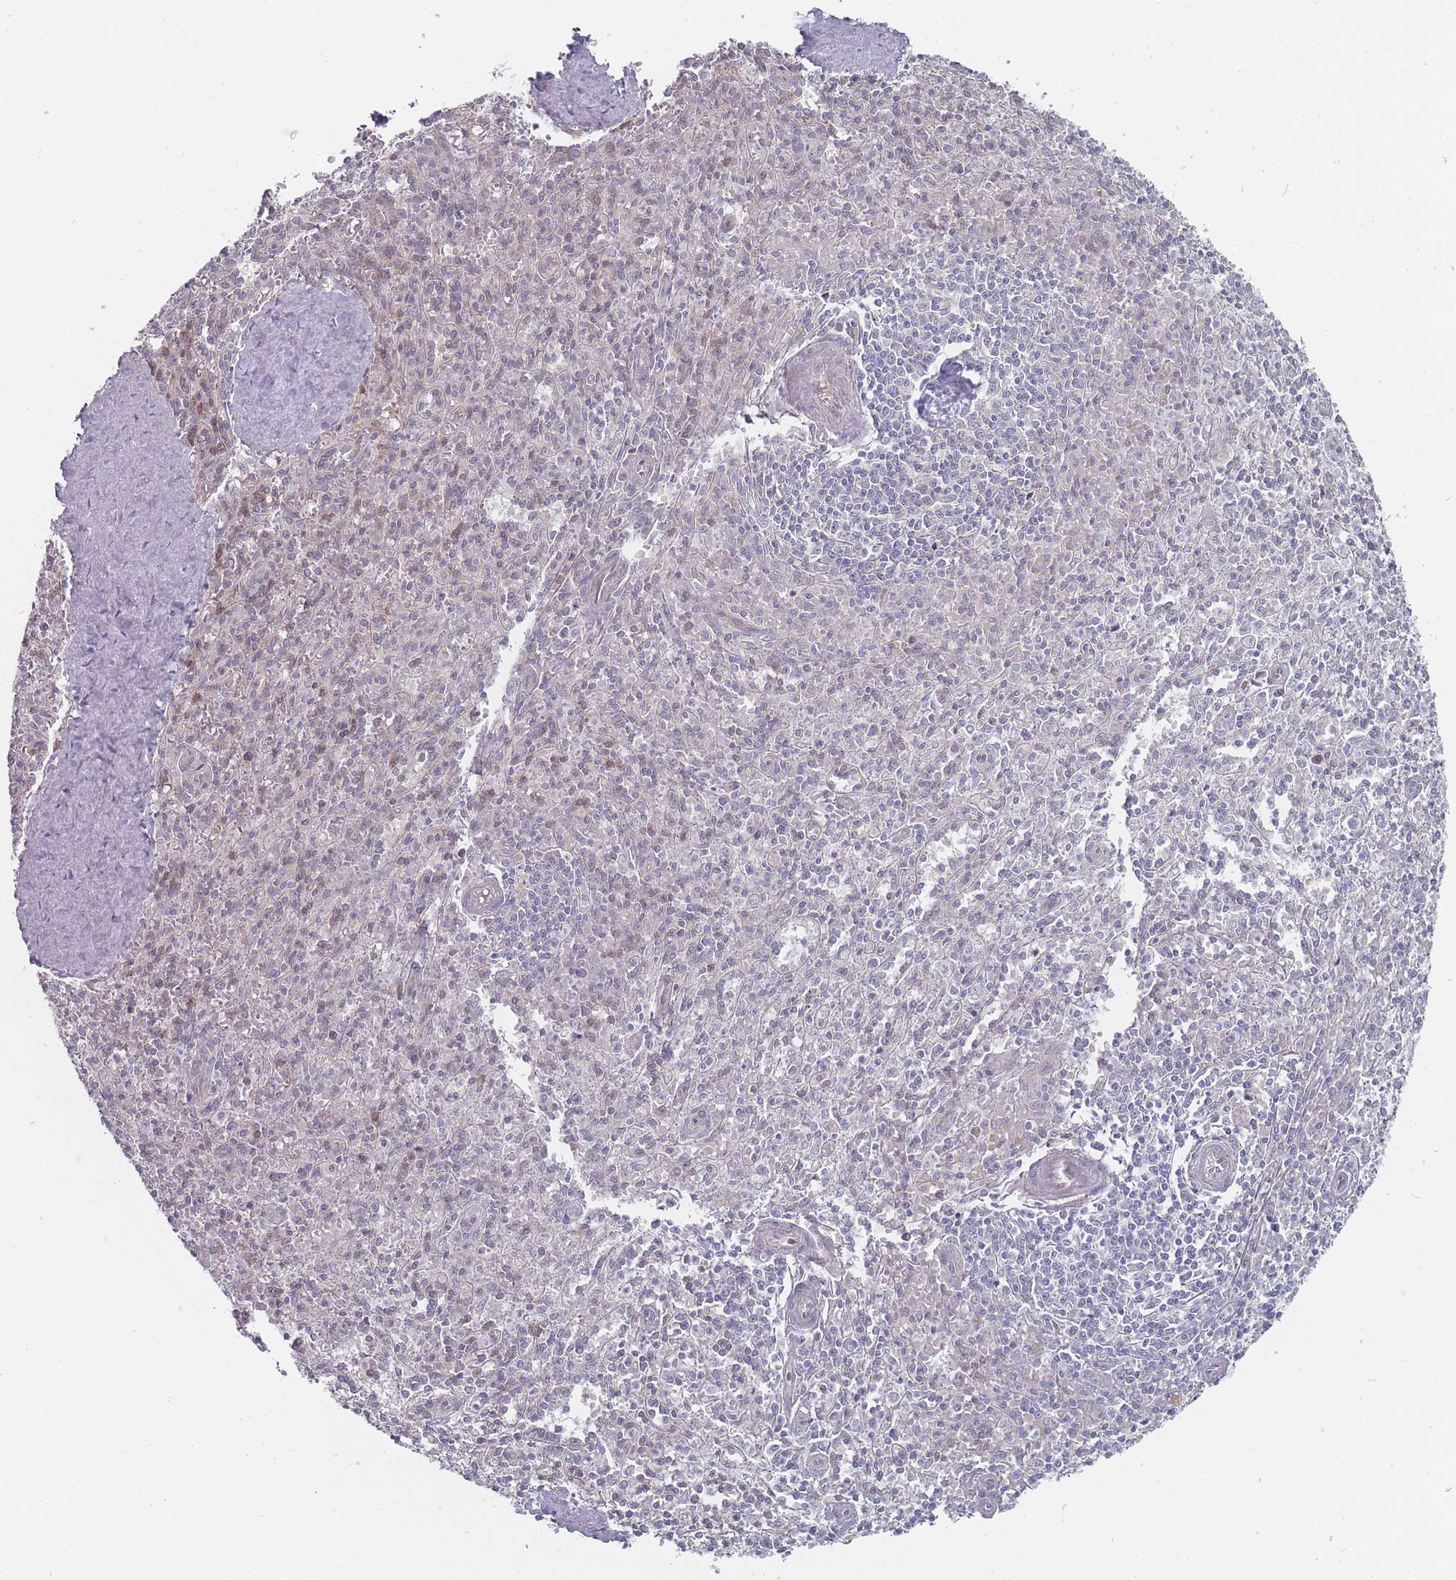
{"staining": {"intensity": "moderate", "quantity": "<25%", "location": "cytoplasmic/membranous"}, "tissue": "spleen", "cell_type": "Cells in red pulp", "image_type": "normal", "snomed": [{"axis": "morphology", "description": "Normal tissue, NOS"}, {"axis": "topography", "description": "Spleen"}], "caption": "Immunohistochemical staining of unremarkable spleen reveals <25% levels of moderate cytoplasmic/membranous protein positivity in approximately <25% of cells in red pulp. (DAB = brown stain, brightfield microscopy at high magnification).", "gene": "PCDH12", "patient": {"sex": "female", "age": 70}}